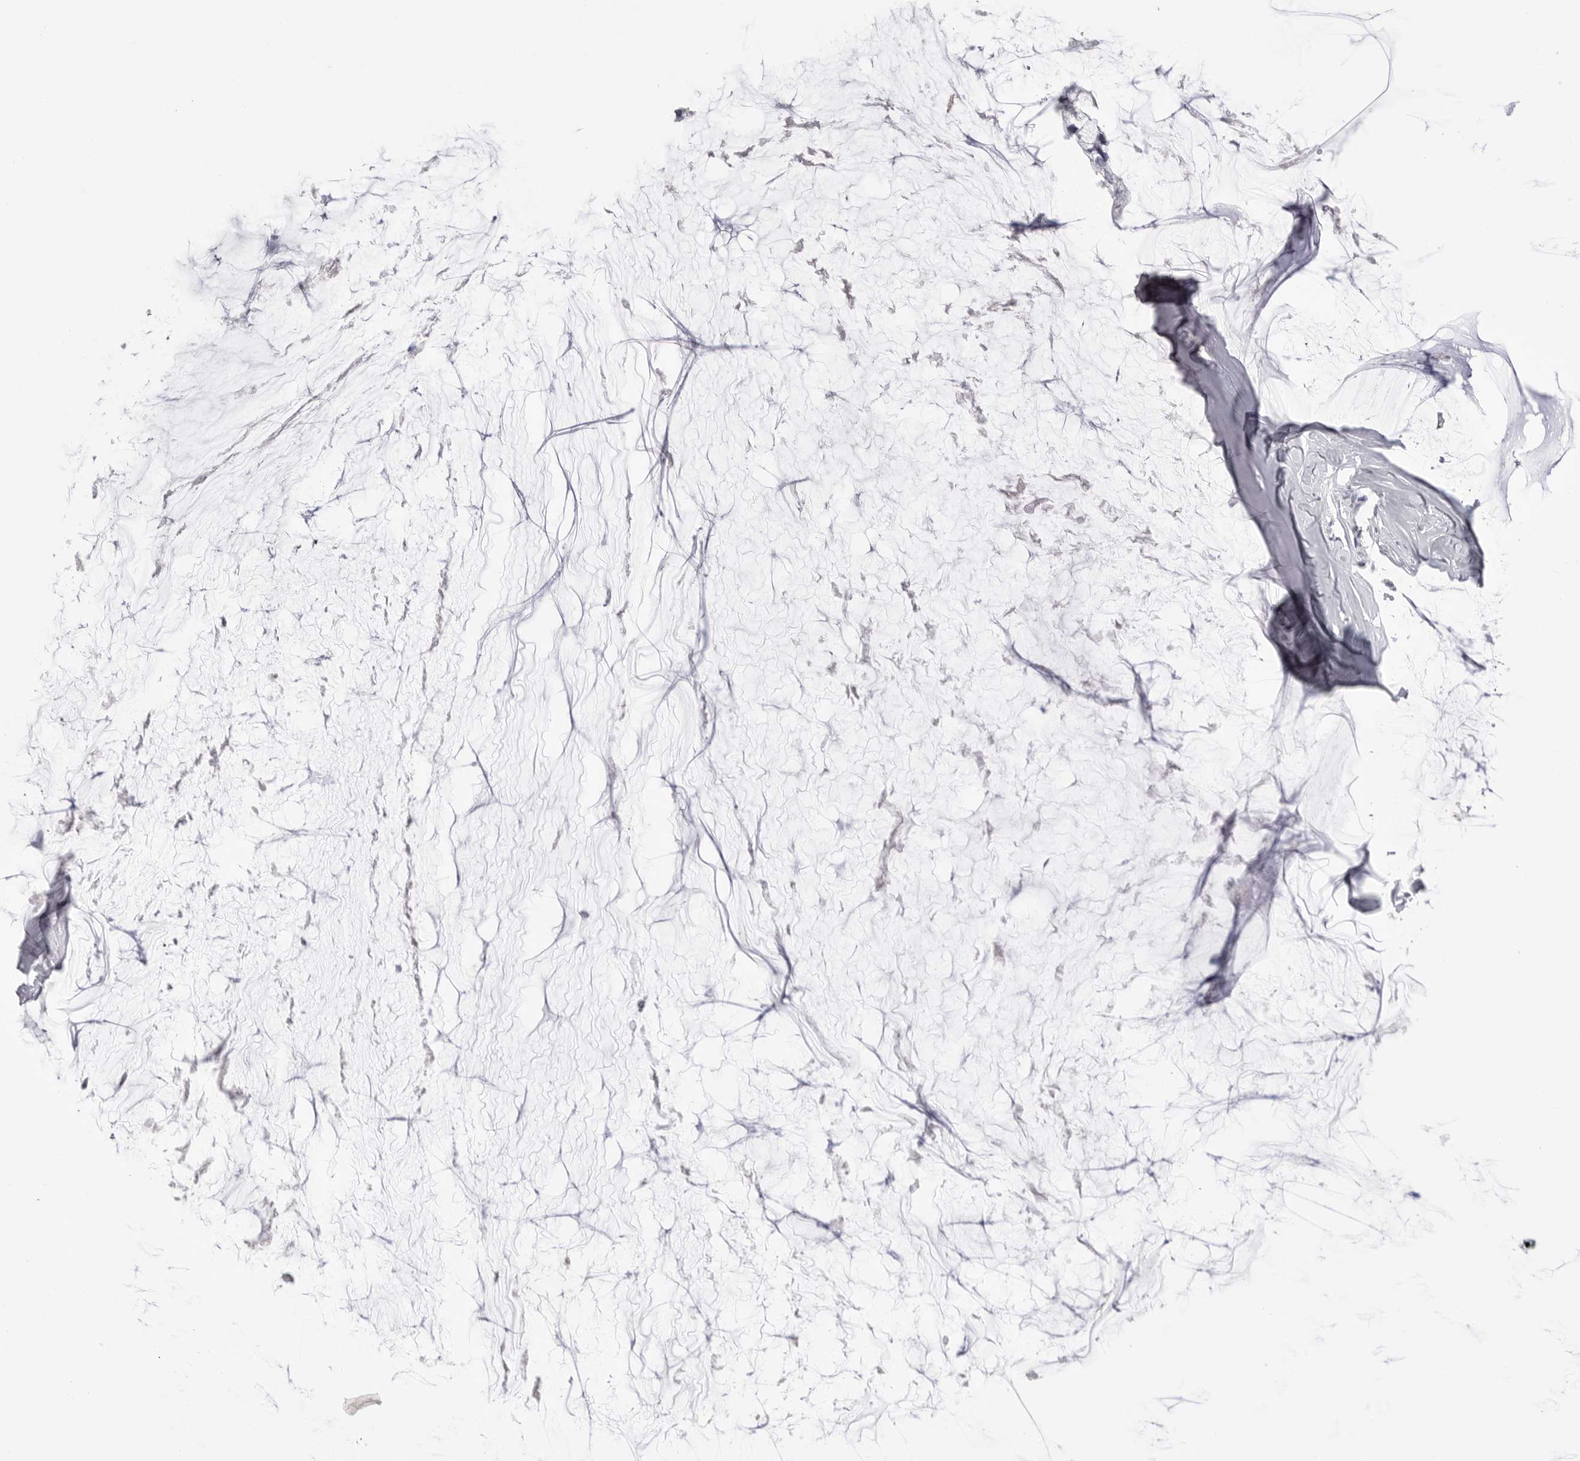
{"staining": {"intensity": "negative", "quantity": "none", "location": "none"}, "tissue": "ovarian cancer", "cell_type": "Tumor cells", "image_type": "cancer", "snomed": [{"axis": "morphology", "description": "Cystadenocarcinoma, mucinous, NOS"}, {"axis": "topography", "description": "Ovary"}], "caption": "This is an immunohistochemistry histopathology image of human ovarian cancer (mucinous cystadenocarcinoma). There is no expression in tumor cells.", "gene": "ITGAL", "patient": {"sex": "female", "age": 39}}